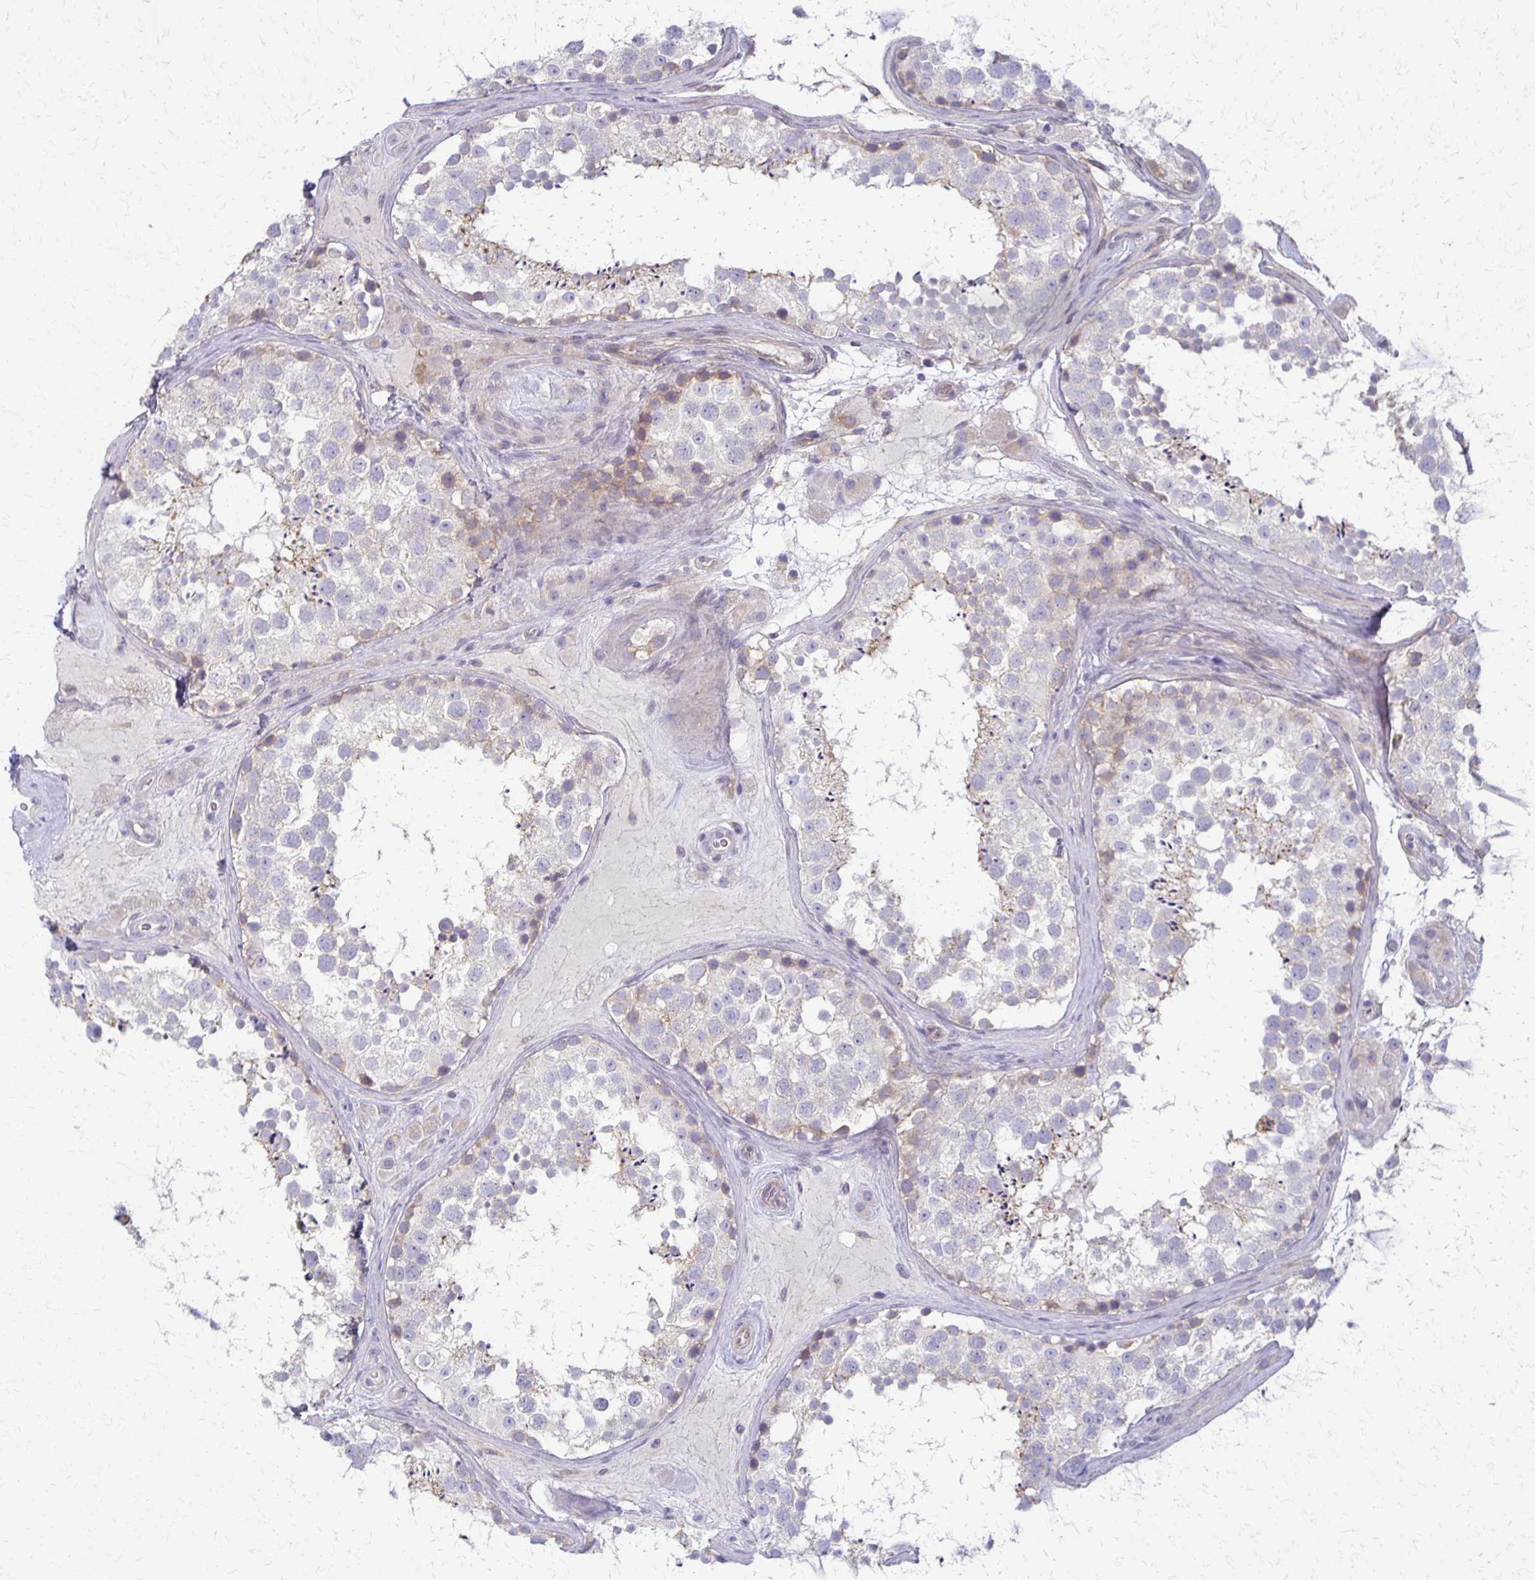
{"staining": {"intensity": "weak", "quantity": "<25%", "location": "cytoplasmic/membranous"}, "tissue": "testis", "cell_type": "Cells in seminiferous ducts", "image_type": "normal", "snomed": [{"axis": "morphology", "description": "Normal tissue, NOS"}, {"axis": "topography", "description": "Testis"}], "caption": "Unremarkable testis was stained to show a protein in brown. There is no significant staining in cells in seminiferous ducts.", "gene": "RHOC", "patient": {"sex": "male", "age": 41}}